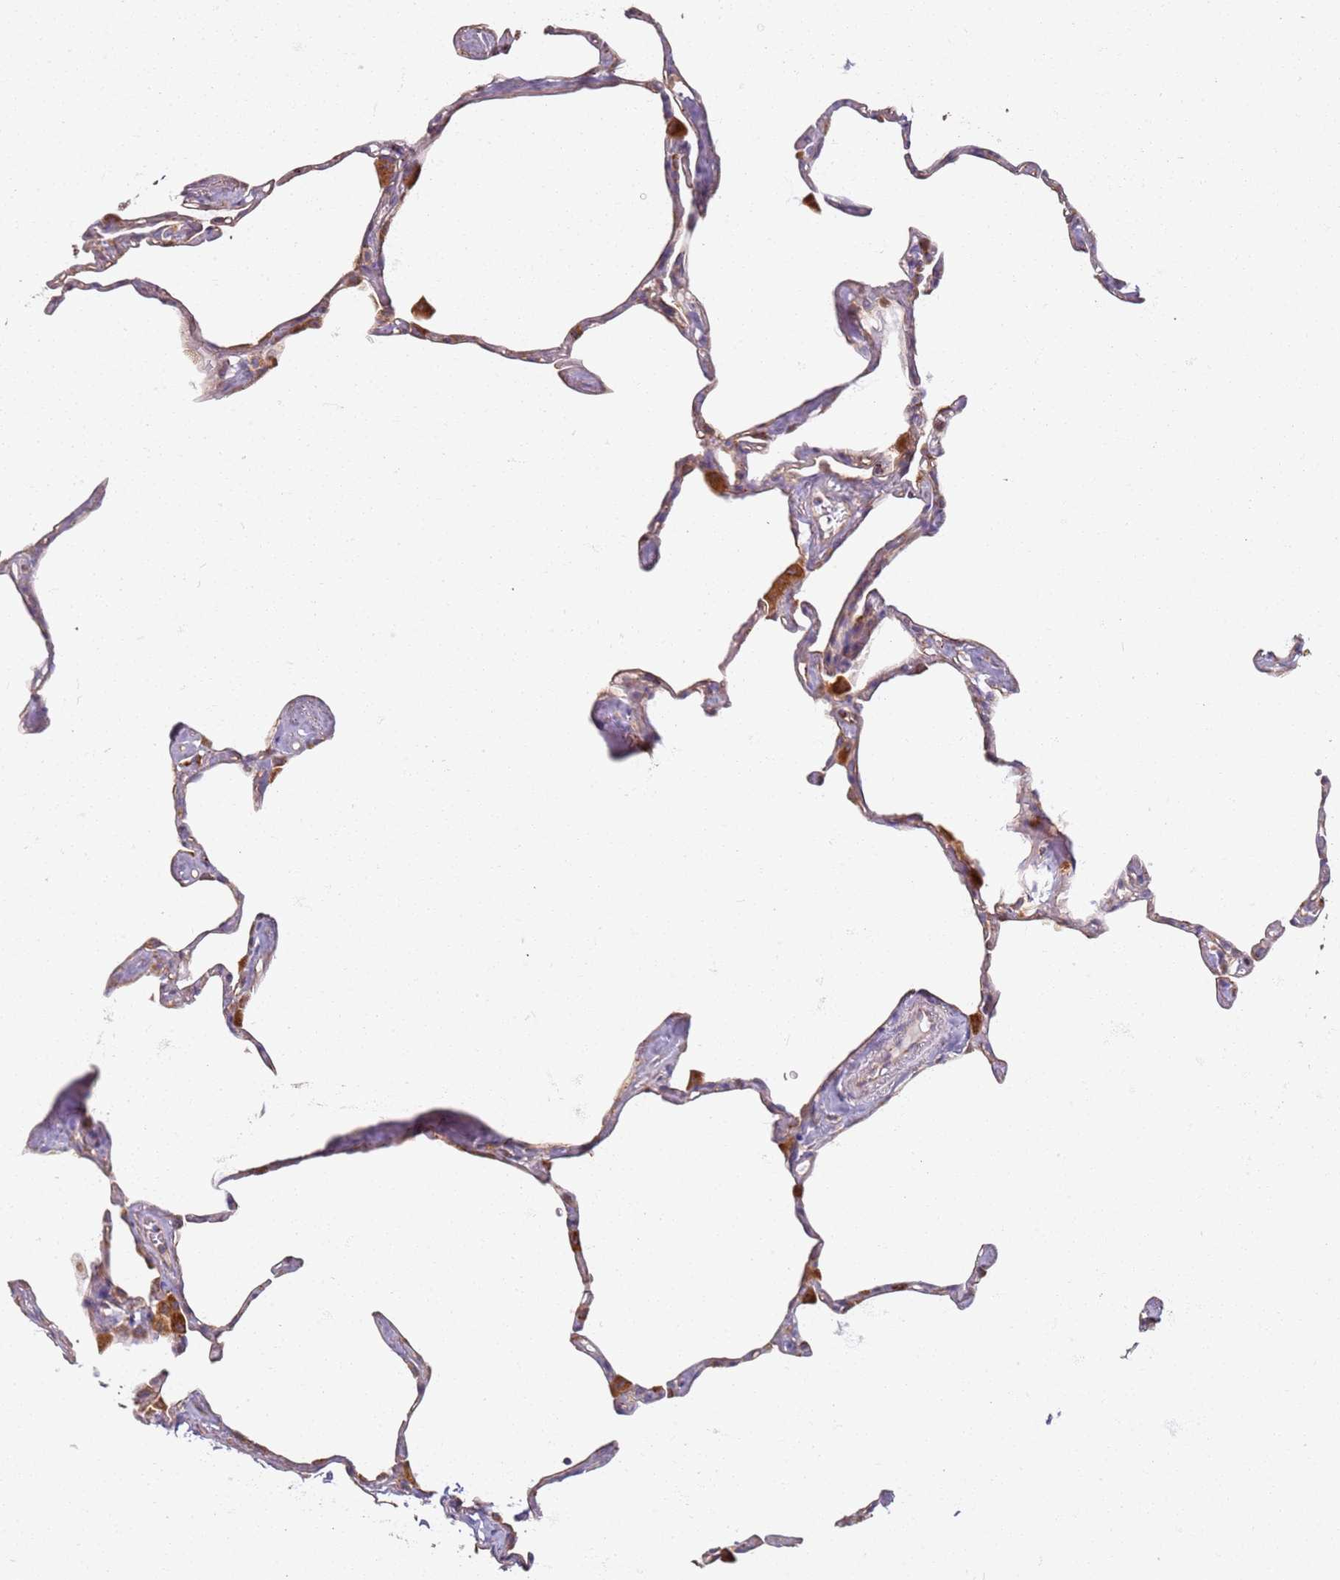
{"staining": {"intensity": "moderate", "quantity": ">75%", "location": "cytoplasmic/membranous"}, "tissue": "lung", "cell_type": "Alveolar cells", "image_type": "normal", "snomed": [{"axis": "morphology", "description": "Normal tissue, NOS"}, {"axis": "topography", "description": "Lung"}], "caption": "Immunohistochemical staining of normal lung exhibits moderate cytoplasmic/membranous protein expression in approximately >75% of alveolar cells. The protein is shown in brown color, while the nuclei are stained blue.", "gene": "PROKR2", "patient": {"sex": "male", "age": 65}}